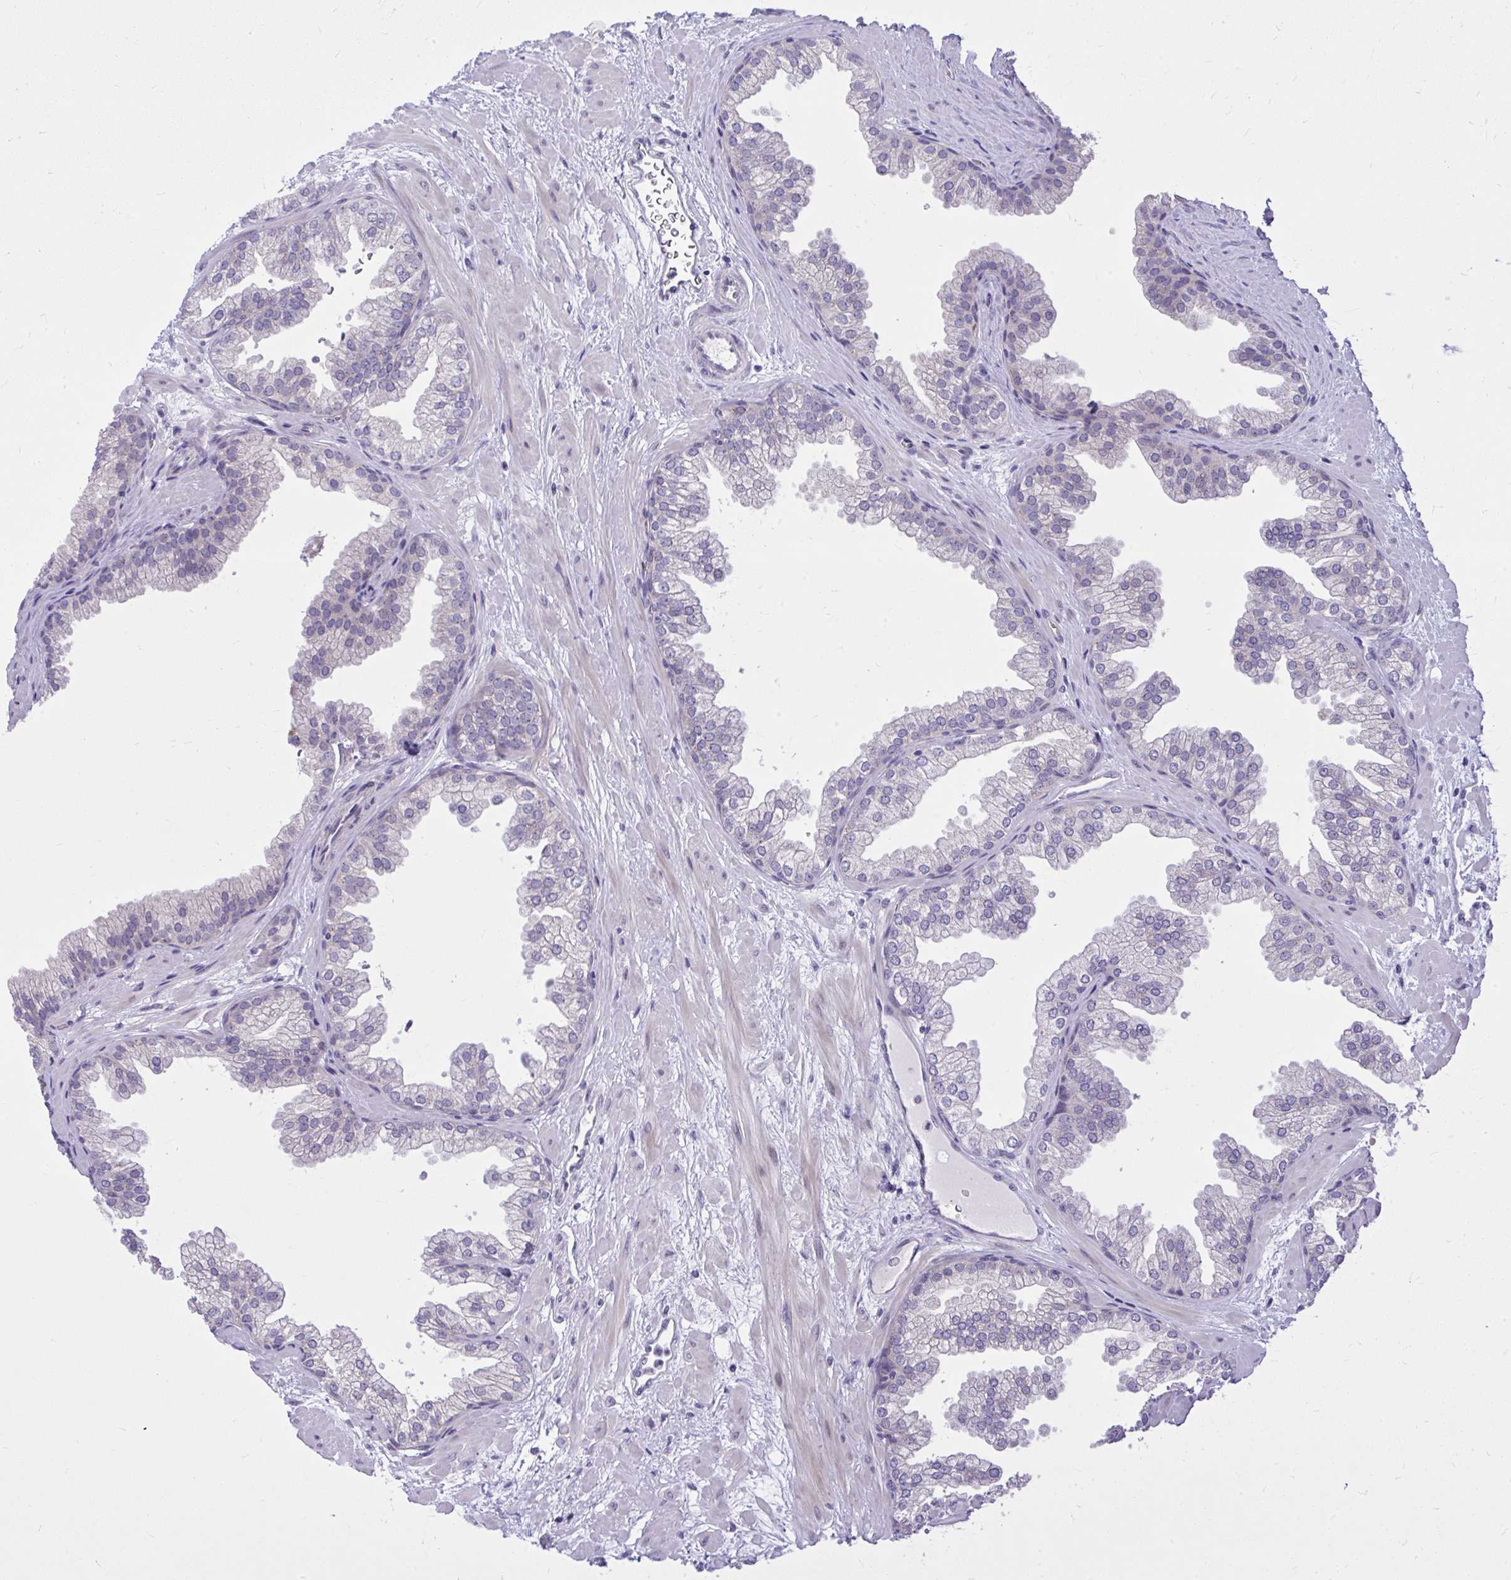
{"staining": {"intensity": "negative", "quantity": "none", "location": "none"}, "tissue": "prostate", "cell_type": "Glandular cells", "image_type": "normal", "snomed": [{"axis": "morphology", "description": "Normal tissue, NOS"}, {"axis": "topography", "description": "Prostate"}], "caption": "DAB immunohistochemical staining of unremarkable prostate exhibits no significant positivity in glandular cells.", "gene": "DPY19L1", "patient": {"sex": "male", "age": 37}}